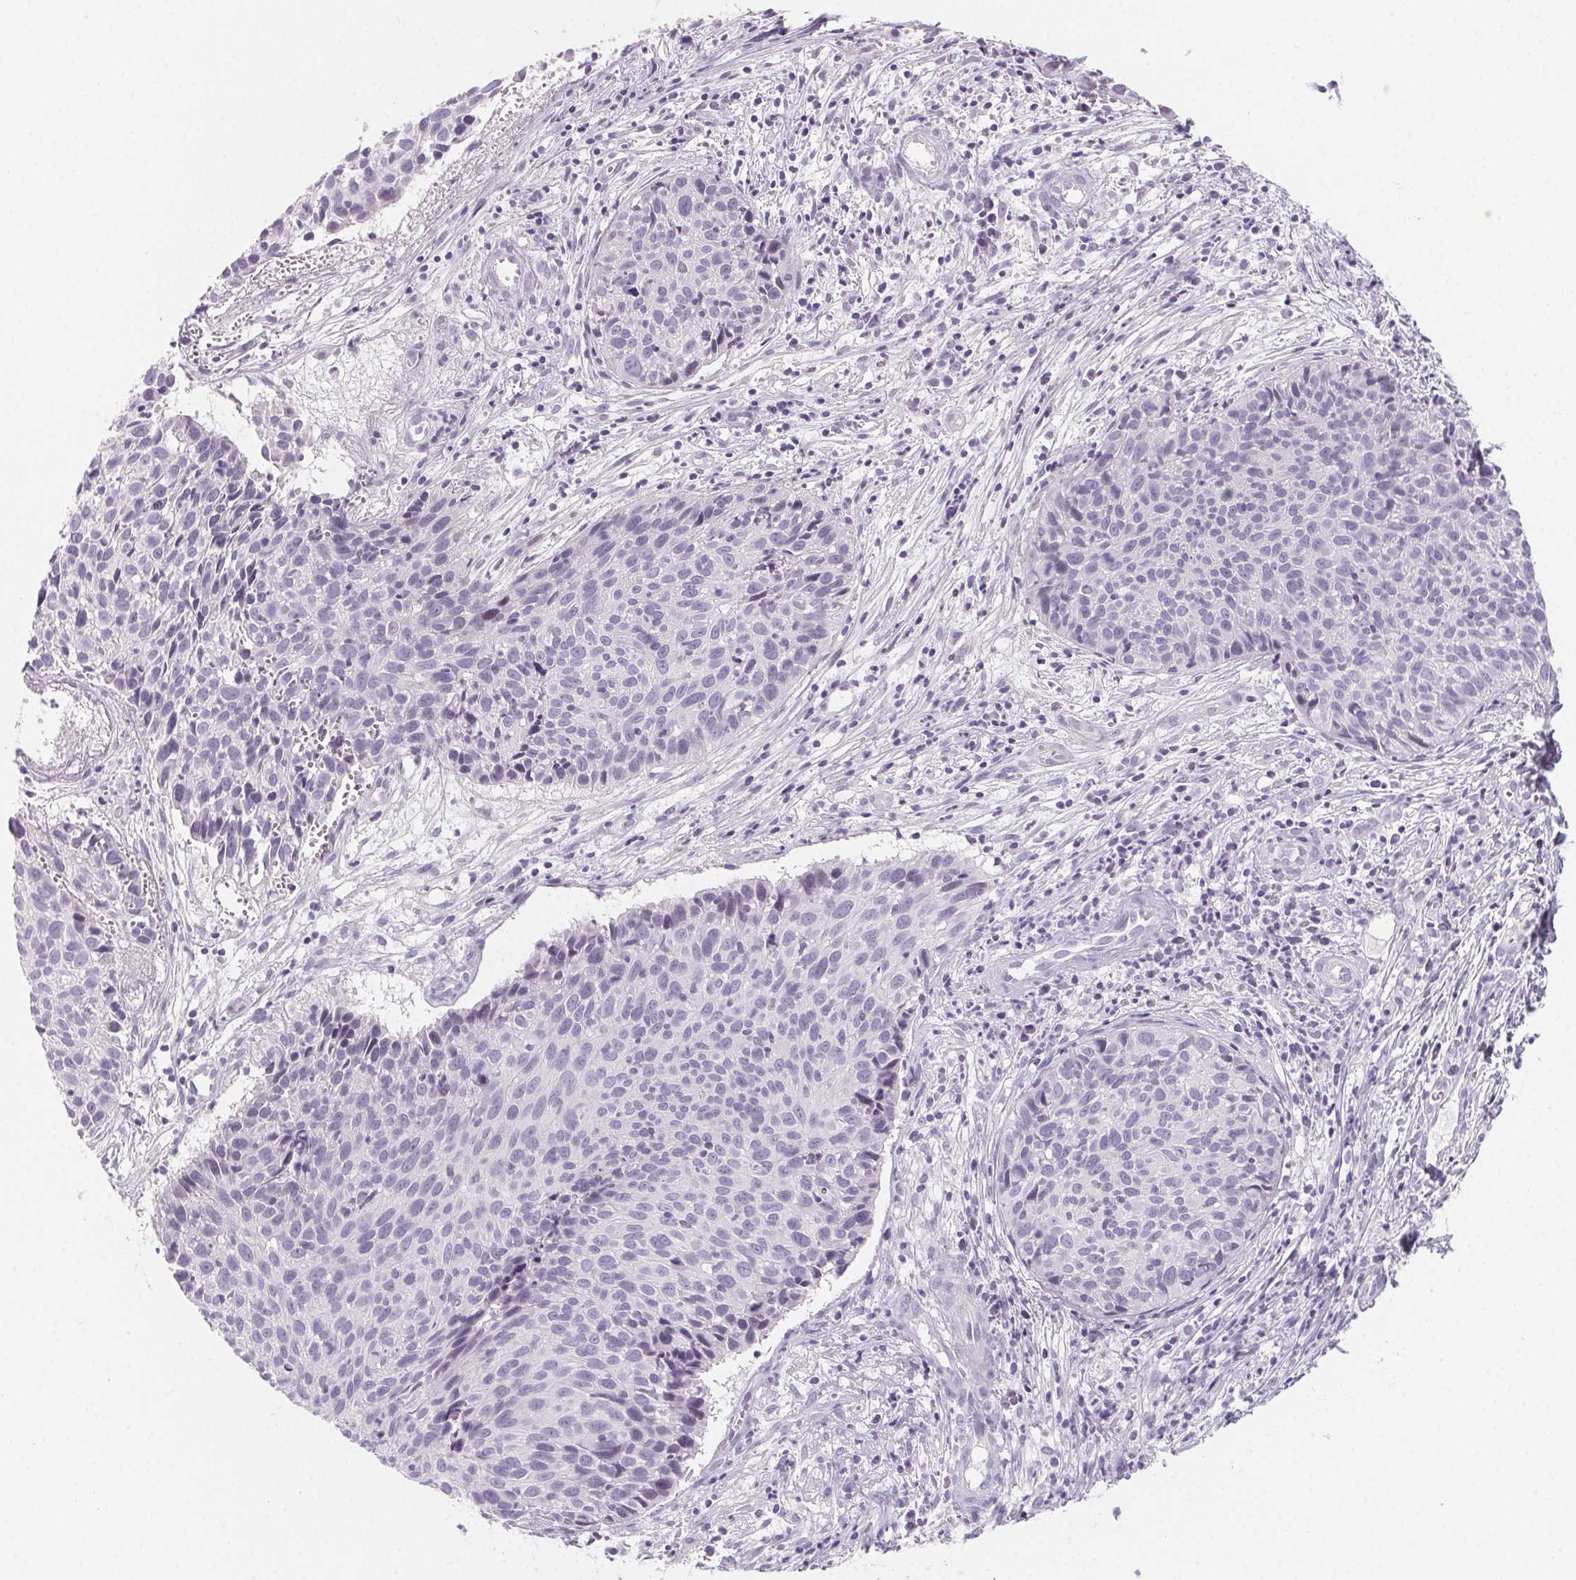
{"staining": {"intensity": "negative", "quantity": "none", "location": "none"}, "tissue": "cervical cancer", "cell_type": "Tumor cells", "image_type": "cancer", "snomed": [{"axis": "morphology", "description": "Squamous cell carcinoma, NOS"}, {"axis": "topography", "description": "Cervix"}], "caption": "An immunohistochemistry (IHC) micrograph of cervical cancer is shown. There is no staining in tumor cells of cervical cancer. (DAB (3,3'-diaminobenzidine) immunohistochemistry visualized using brightfield microscopy, high magnification).", "gene": "SH3GL2", "patient": {"sex": "female", "age": 30}}